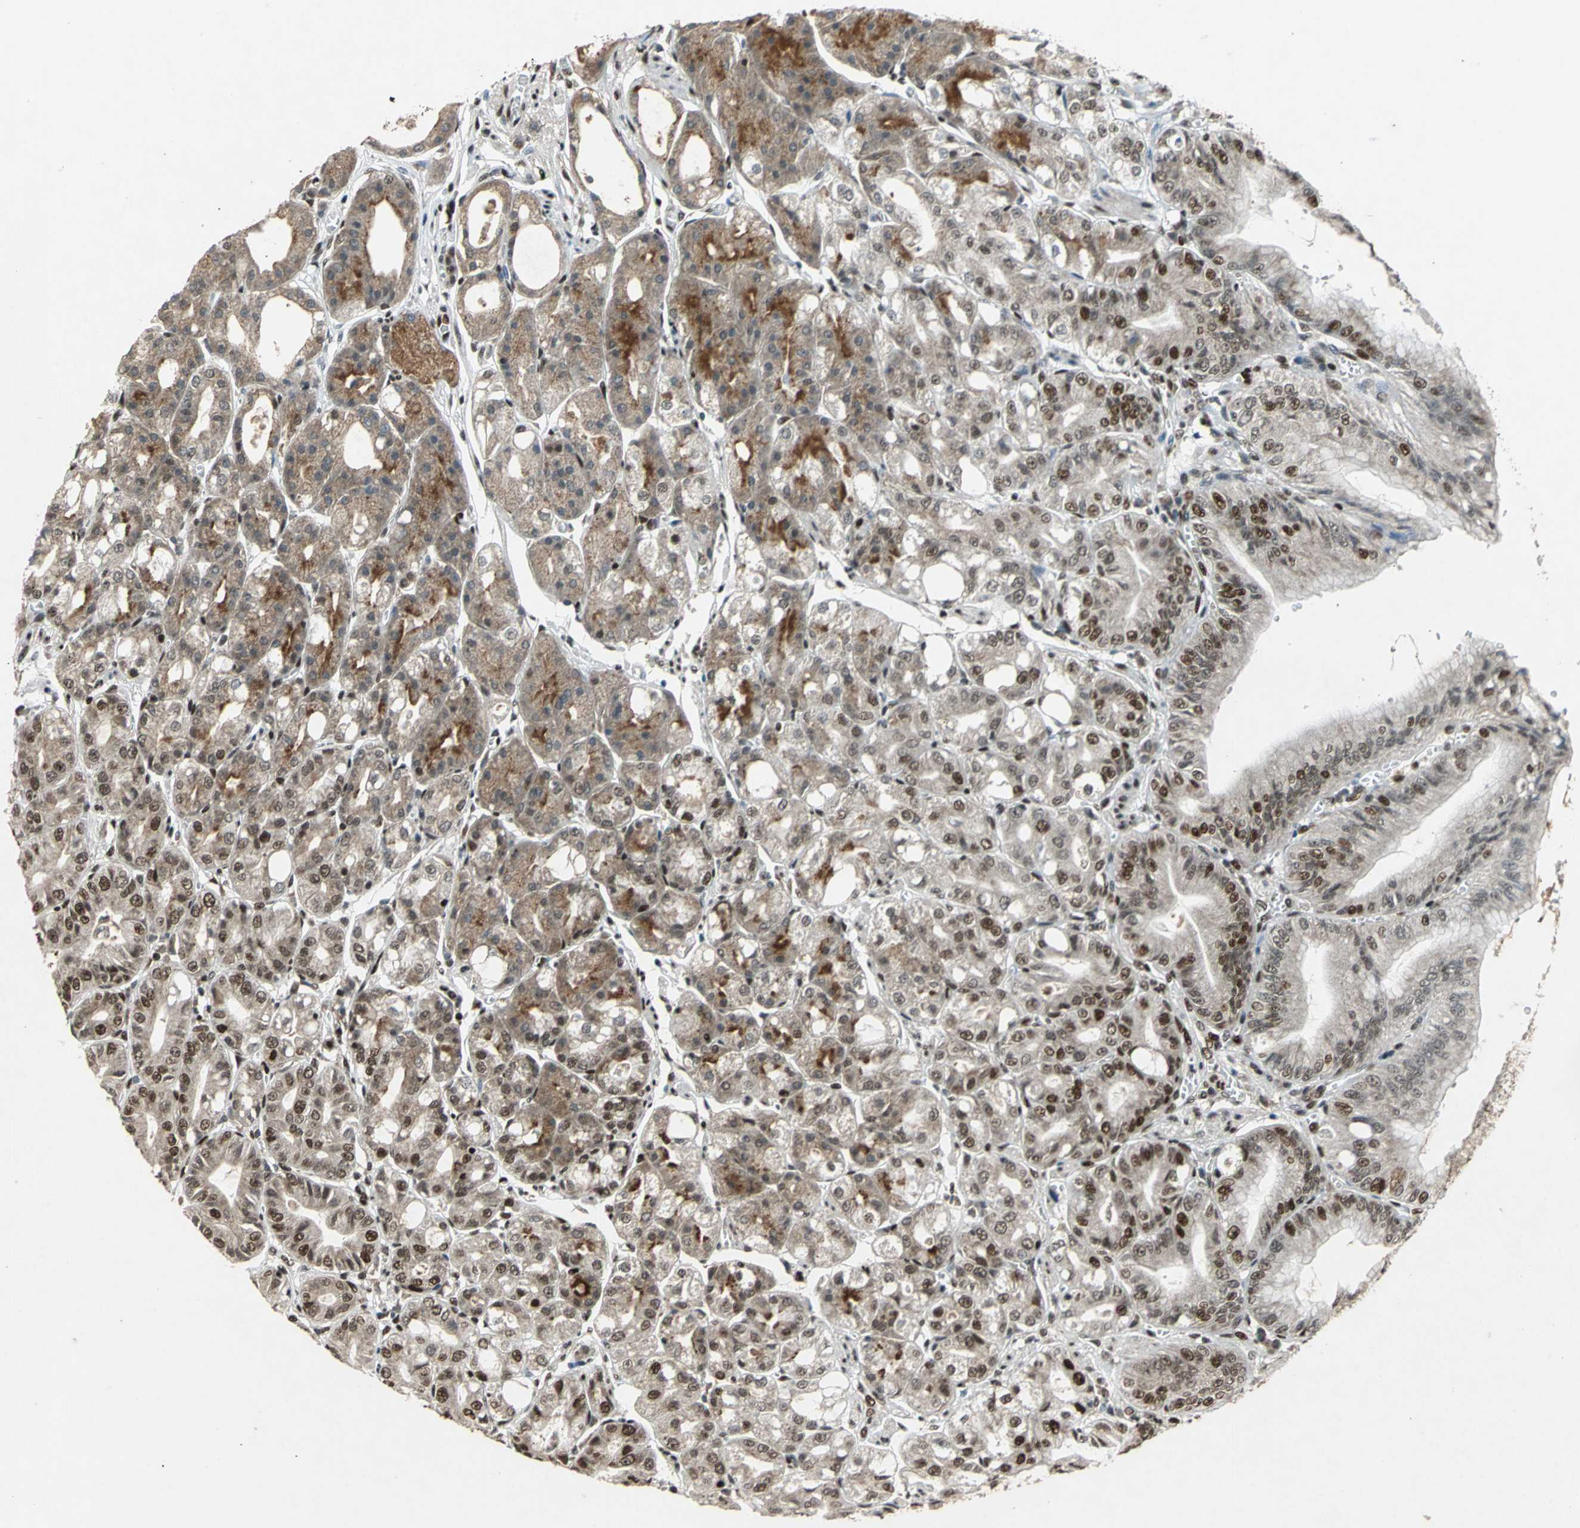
{"staining": {"intensity": "strong", "quantity": ">75%", "location": "cytoplasmic/membranous,nuclear"}, "tissue": "stomach", "cell_type": "Glandular cells", "image_type": "normal", "snomed": [{"axis": "morphology", "description": "Normal tissue, NOS"}, {"axis": "topography", "description": "Stomach, lower"}], "caption": "Brown immunohistochemical staining in normal human stomach exhibits strong cytoplasmic/membranous,nuclear staining in approximately >75% of glandular cells. (IHC, brightfield microscopy, high magnification).", "gene": "MTA2", "patient": {"sex": "male", "age": 71}}